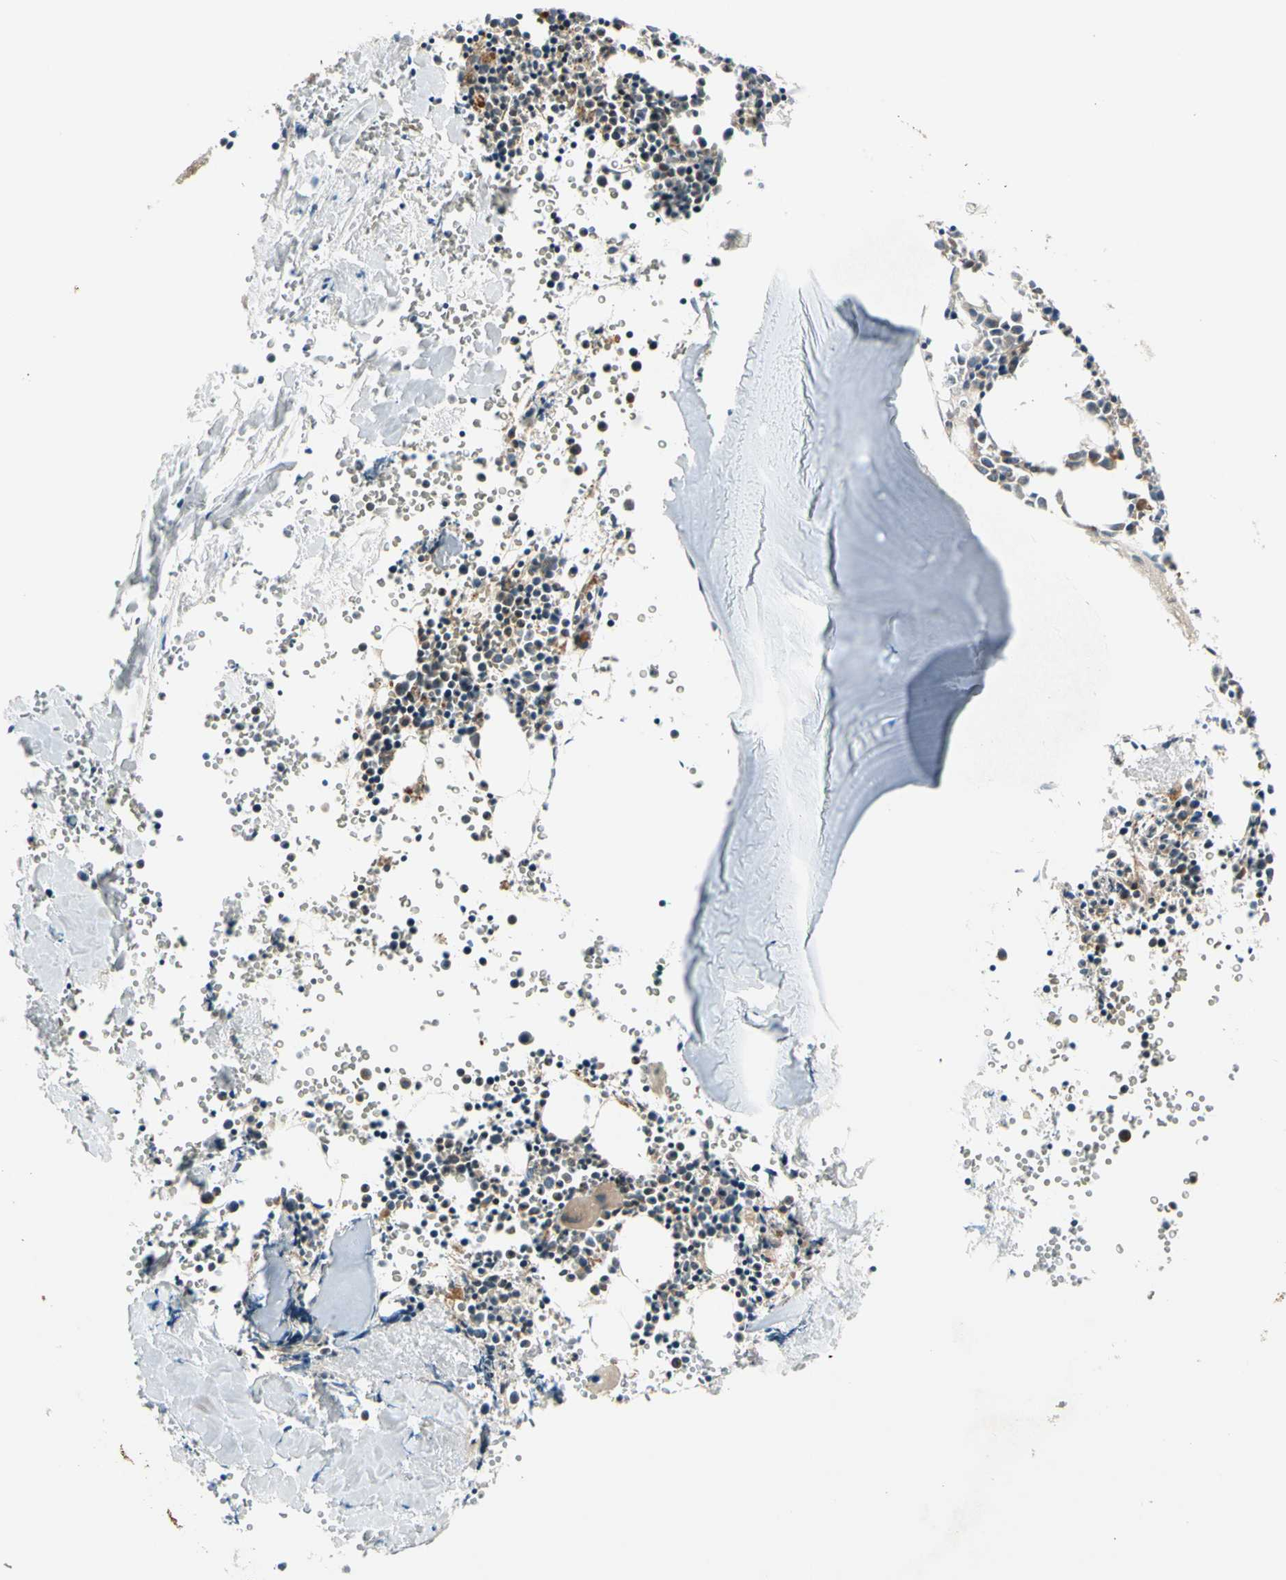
{"staining": {"intensity": "weak", "quantity": "<25%", "location": "cytoplasmic/membranous"}, "tissue": "bone marrow", "cell_type": "Hematopoietic cells", "image_type": "normal", "snomed": [{"axis": "morphology", "description": "Normal tissue, NOS"}, {"axis": "morphology", "description": "Inflammation, NOS"}, {"axis": "topography", "description": "Bone marrow"}], "caption": "Immunohistochemistry micrograph of benign bone marrow: bone marrow stained with DAB (3,3'-diaminobenzidine) reveals no significant protein positivity in hematopoietic cells.", "gene": "TRIO", "patient": {"sex": "female", "age": 17}}